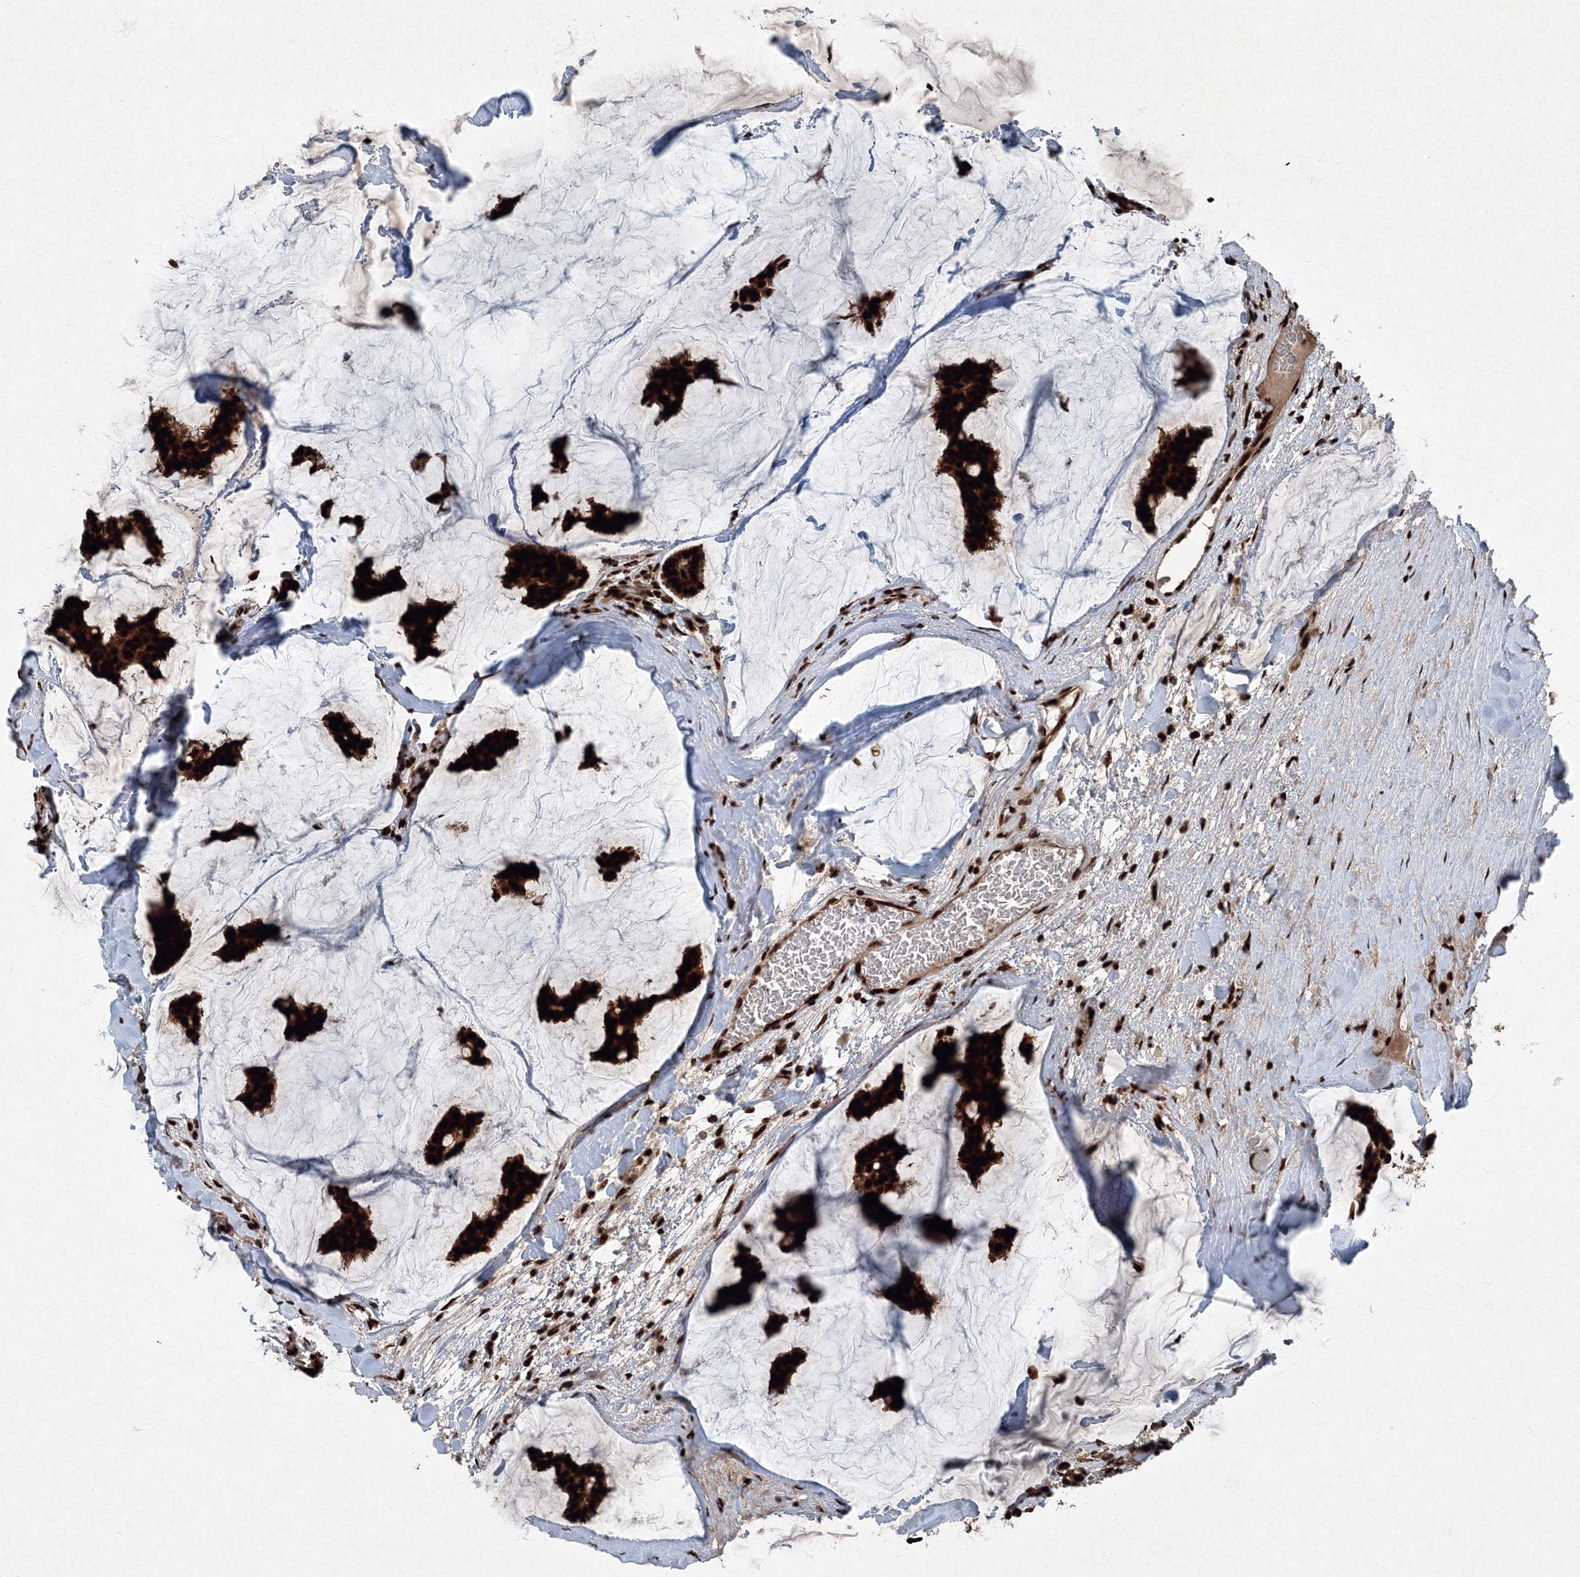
{"staining": {"intensity": "strong", "quantity": ">75%", "location": "cytoplasmic/membranous,nuclear"}, "tissue": "breast cancer", "cell_type": "Tumor cells", "image_type": "cancer", "snomed": [{"axis": "morphology", "description": "Duct carcinoma"}, {"axis": "topography", "description": "Breast"}], "caption": "DAB (3,3'-diaminobenzidine) immunohistochemical staining of human breast cancer reveals strong cytoplasmic/membranous and nuclear protein positivity in approximately >75% of tumor cells.", "gene": "SNRPC", "patient": {"sex": "female", "age": 93}}